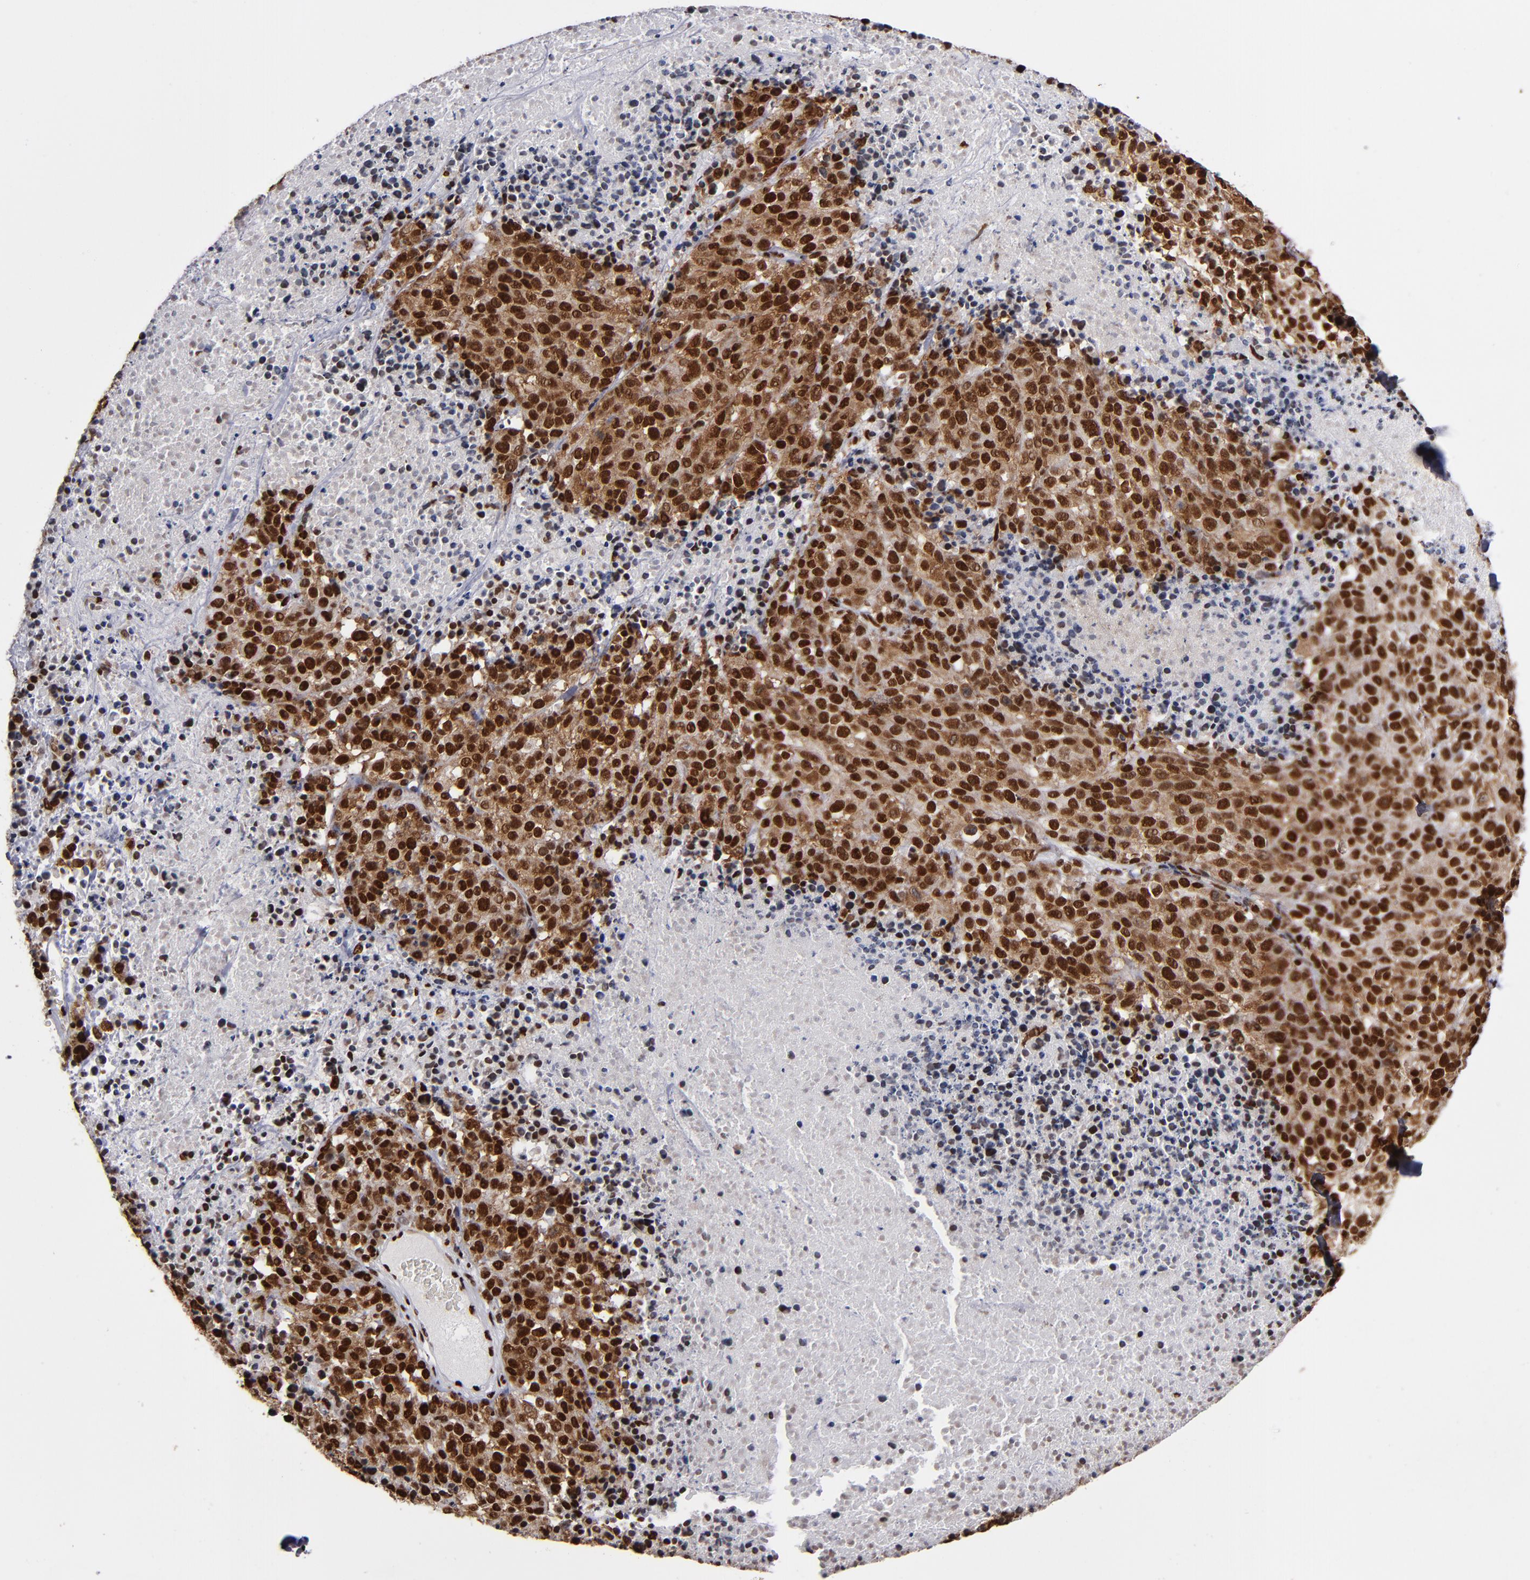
{"staining": {"intensity": "strong", "quantity": ">75%", "location": "cytoplasmic/membranous,nuclear"}, "tissue": "melanoma", "cell_type": "Tumor cells", "image_type": "cancer", "snomed": [{"axis": "morphology", "description": "Malignant melanoma, Metastatic site"}, {"axis": "topography", "description": "Cerebral cortex"}], "caption": "Protein positivity by immunohistochemistry (IHC) exhibits strong cytoplasmic/membranous and nuclear staining in approximately >75% of tumor cells in melanoma. The staining was performed using DAB (3,3'-diaminobenzidine) to visualize the protein expression in brown, while the nuclei were stained in blue with hematoxylin (Magnification: 20x).", "gene": "MRE11", "patient": {"sex": "female", "age": 52}}